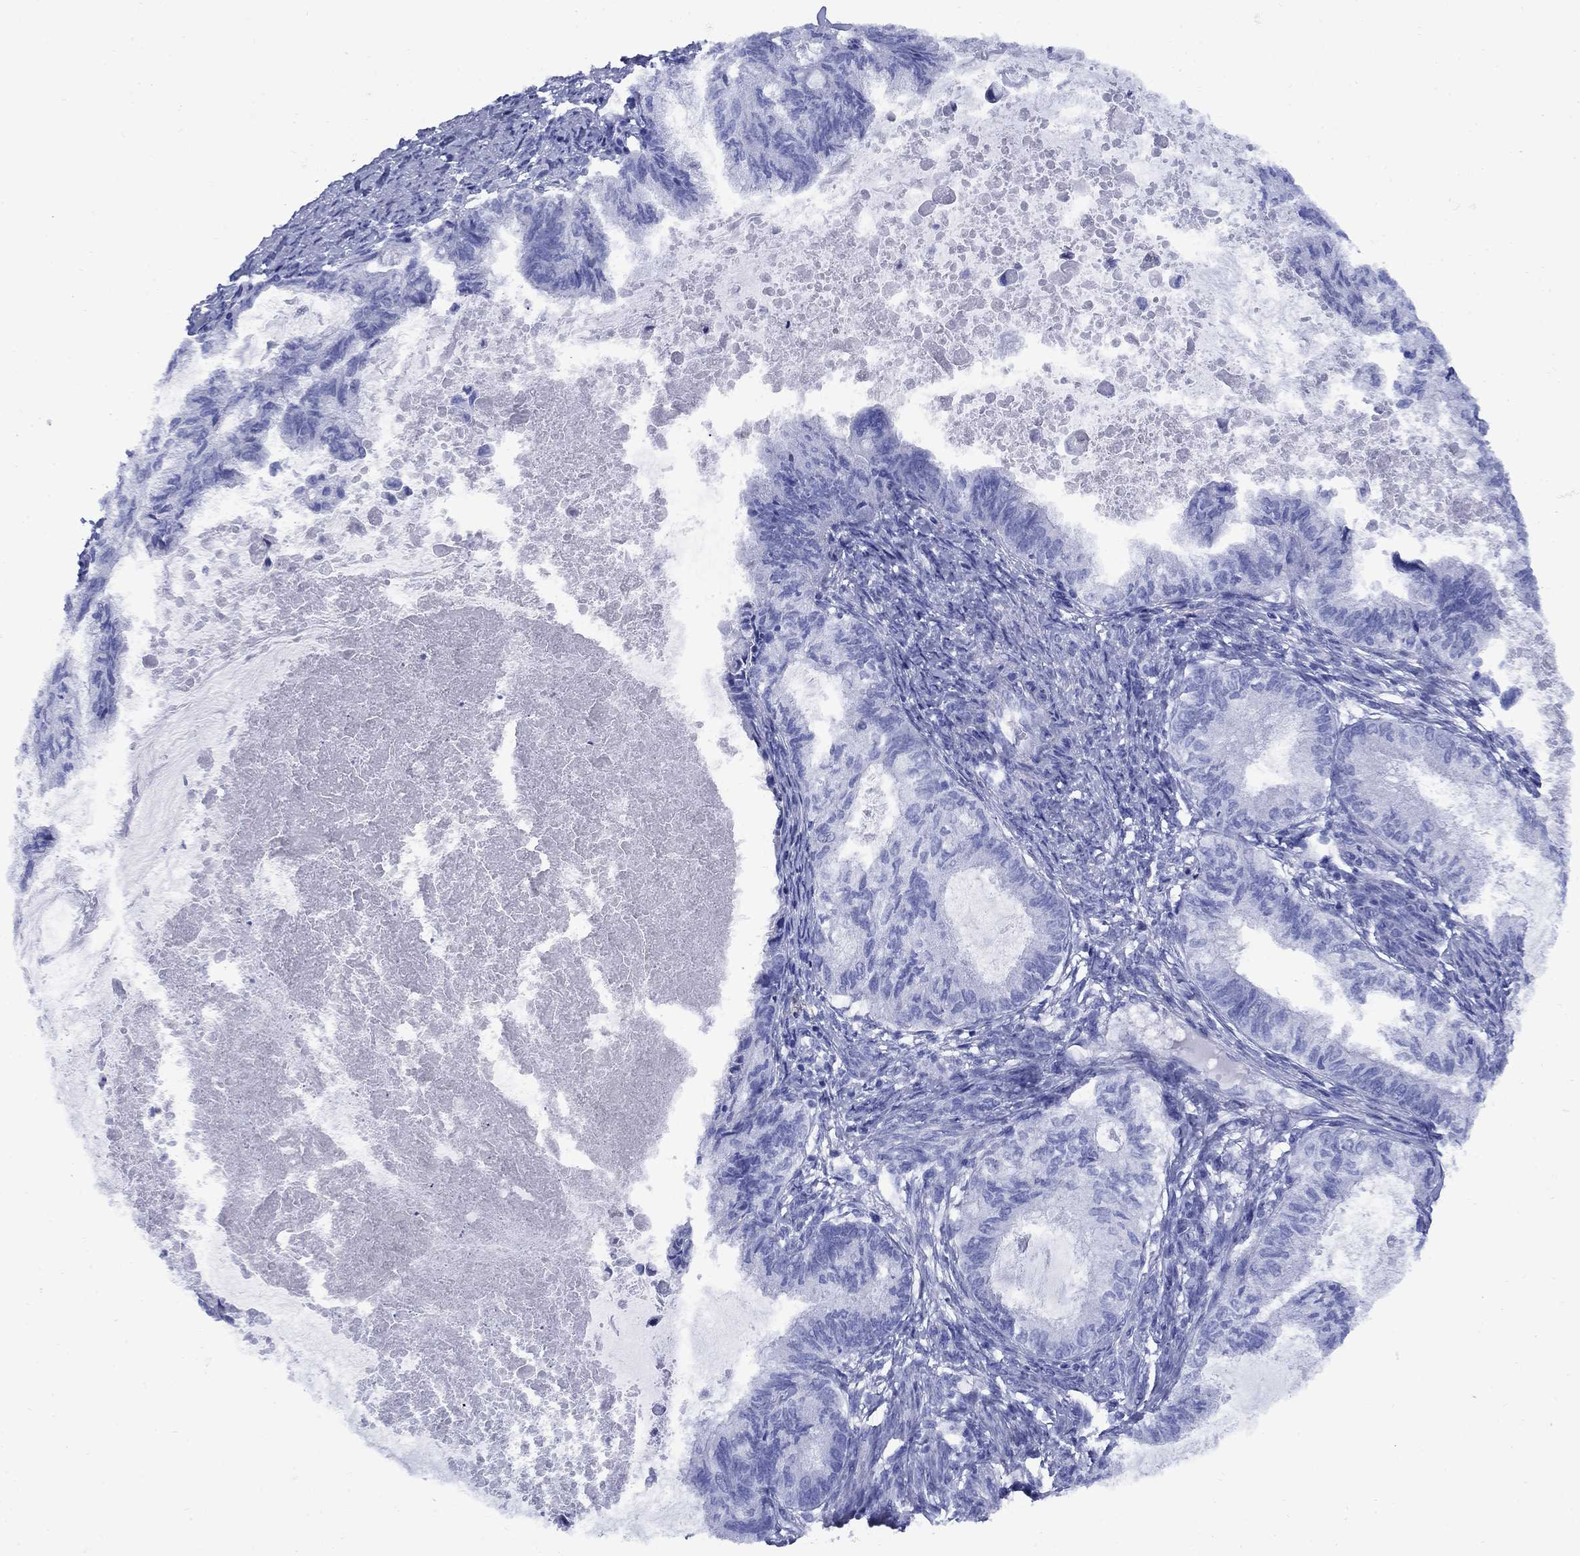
{"staining": {"intensity": "negative", "quantity": "none", "location": "none"}, "tissue": "endometrial cancer", "cell_type": "Tumor cells", "image_type": "cancer", "snomed": [{"axis": "morphology", "description": "Adenocarcinoma, NOS"}, {"axis": "topography", "description": "Endometrium"}], "caption": "Tumor cells show no significant protein expression in endometrial cancer. (DAB (3,3'-diaminobenzidine) immunohistochemistry with hematoxylin counter stain).", "gene": "SMCP", "patient": {"sex": "female", "age": 86}}